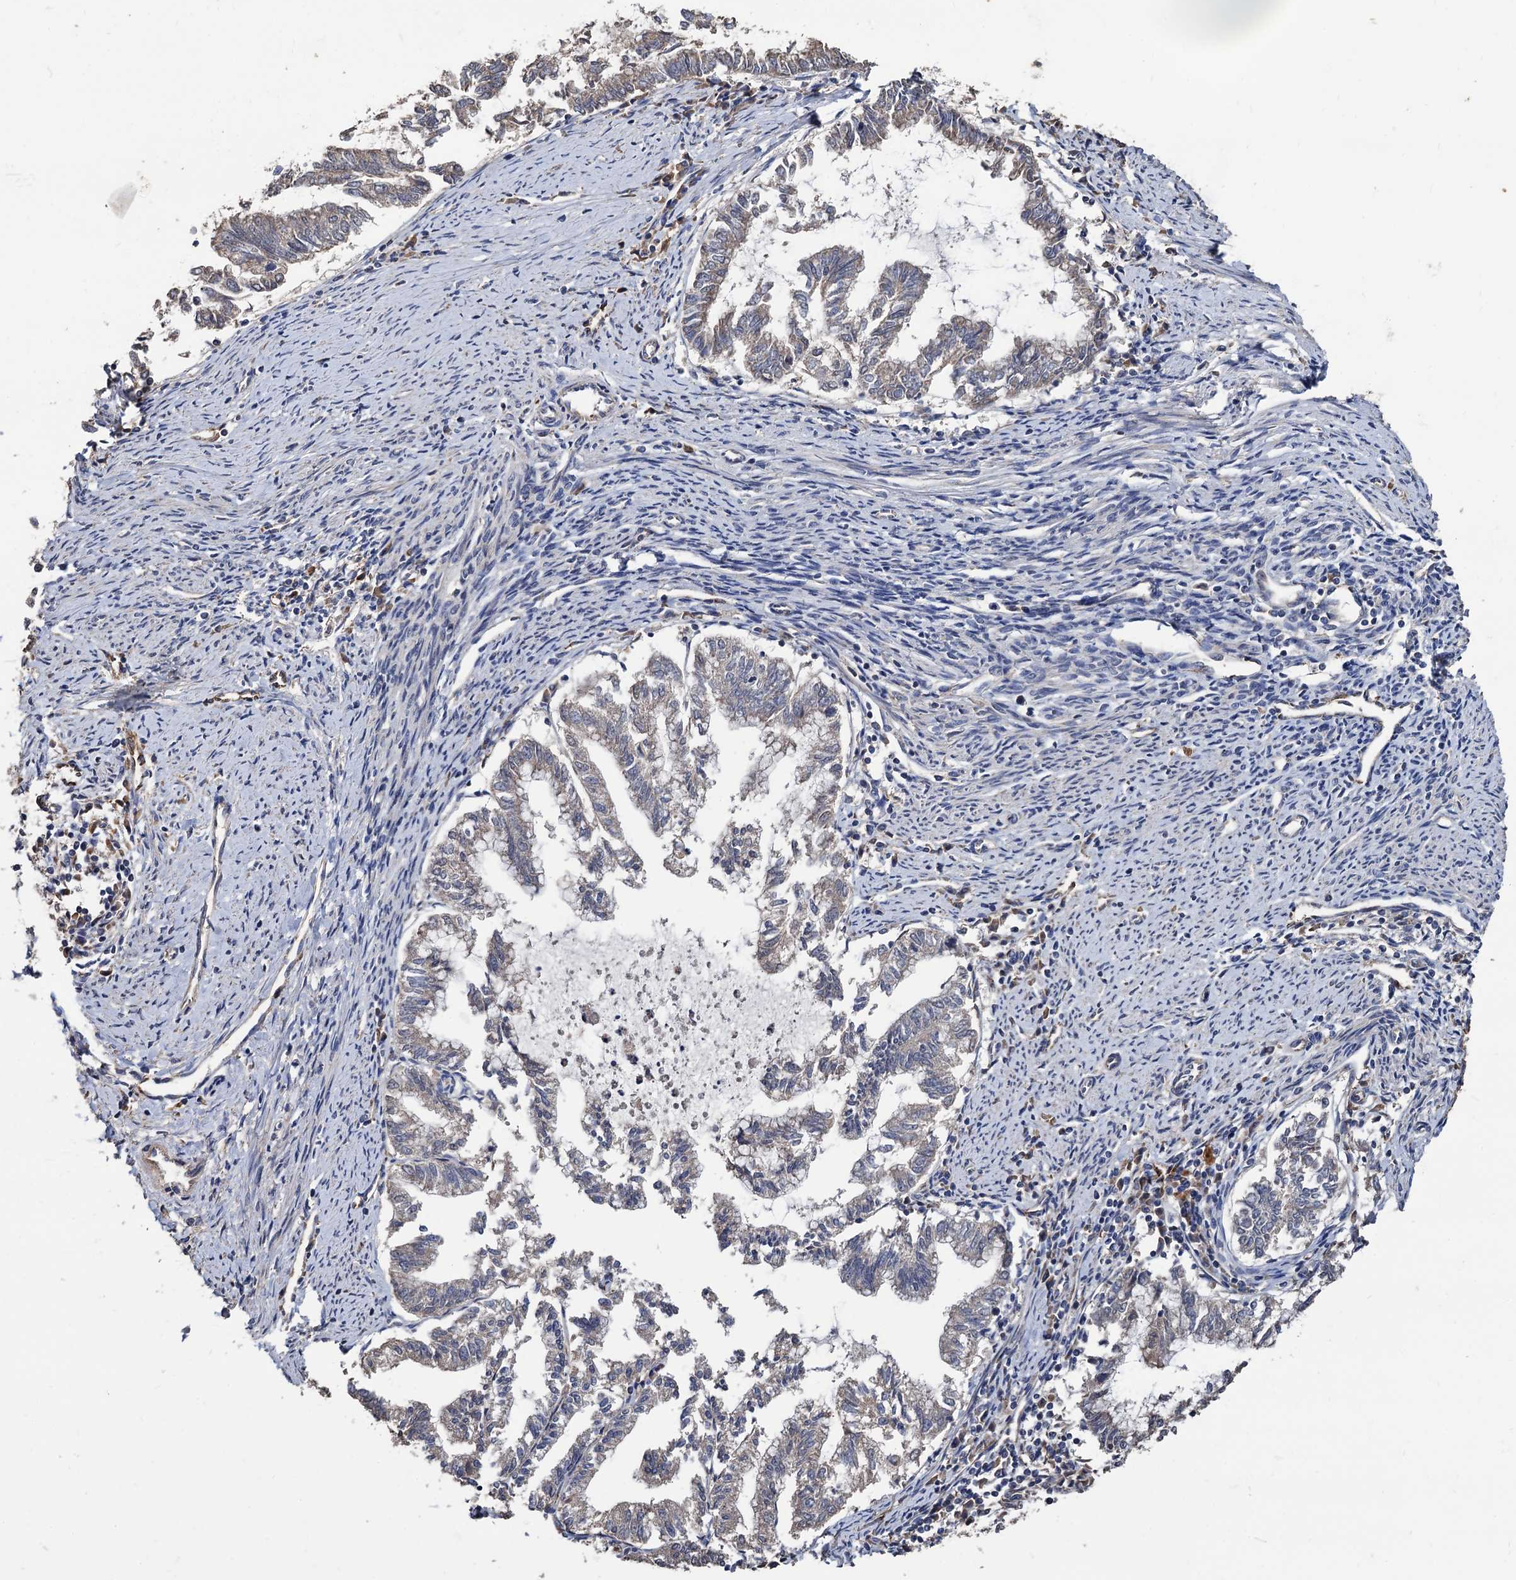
{"staining": {"intensity": "weak", "quantity": "<25%", "location": "cytoplasmic/membranous"}, "tissue": "endometrial cancer", "cell_type": "Tumor cells", "image_type": "cancer", "snomed": [{"axis": "morphology", "description": "Adenocarcinoma, NOS"}, {"axis": "topography", "description": "Endometrium"}], "caption": "This is a image of immunohistochemistry staining of endometrial cancer, which shows no staining in tumor cells.", "gene": "RASSF1", "patient": {"sex": "female", "age": 79}}